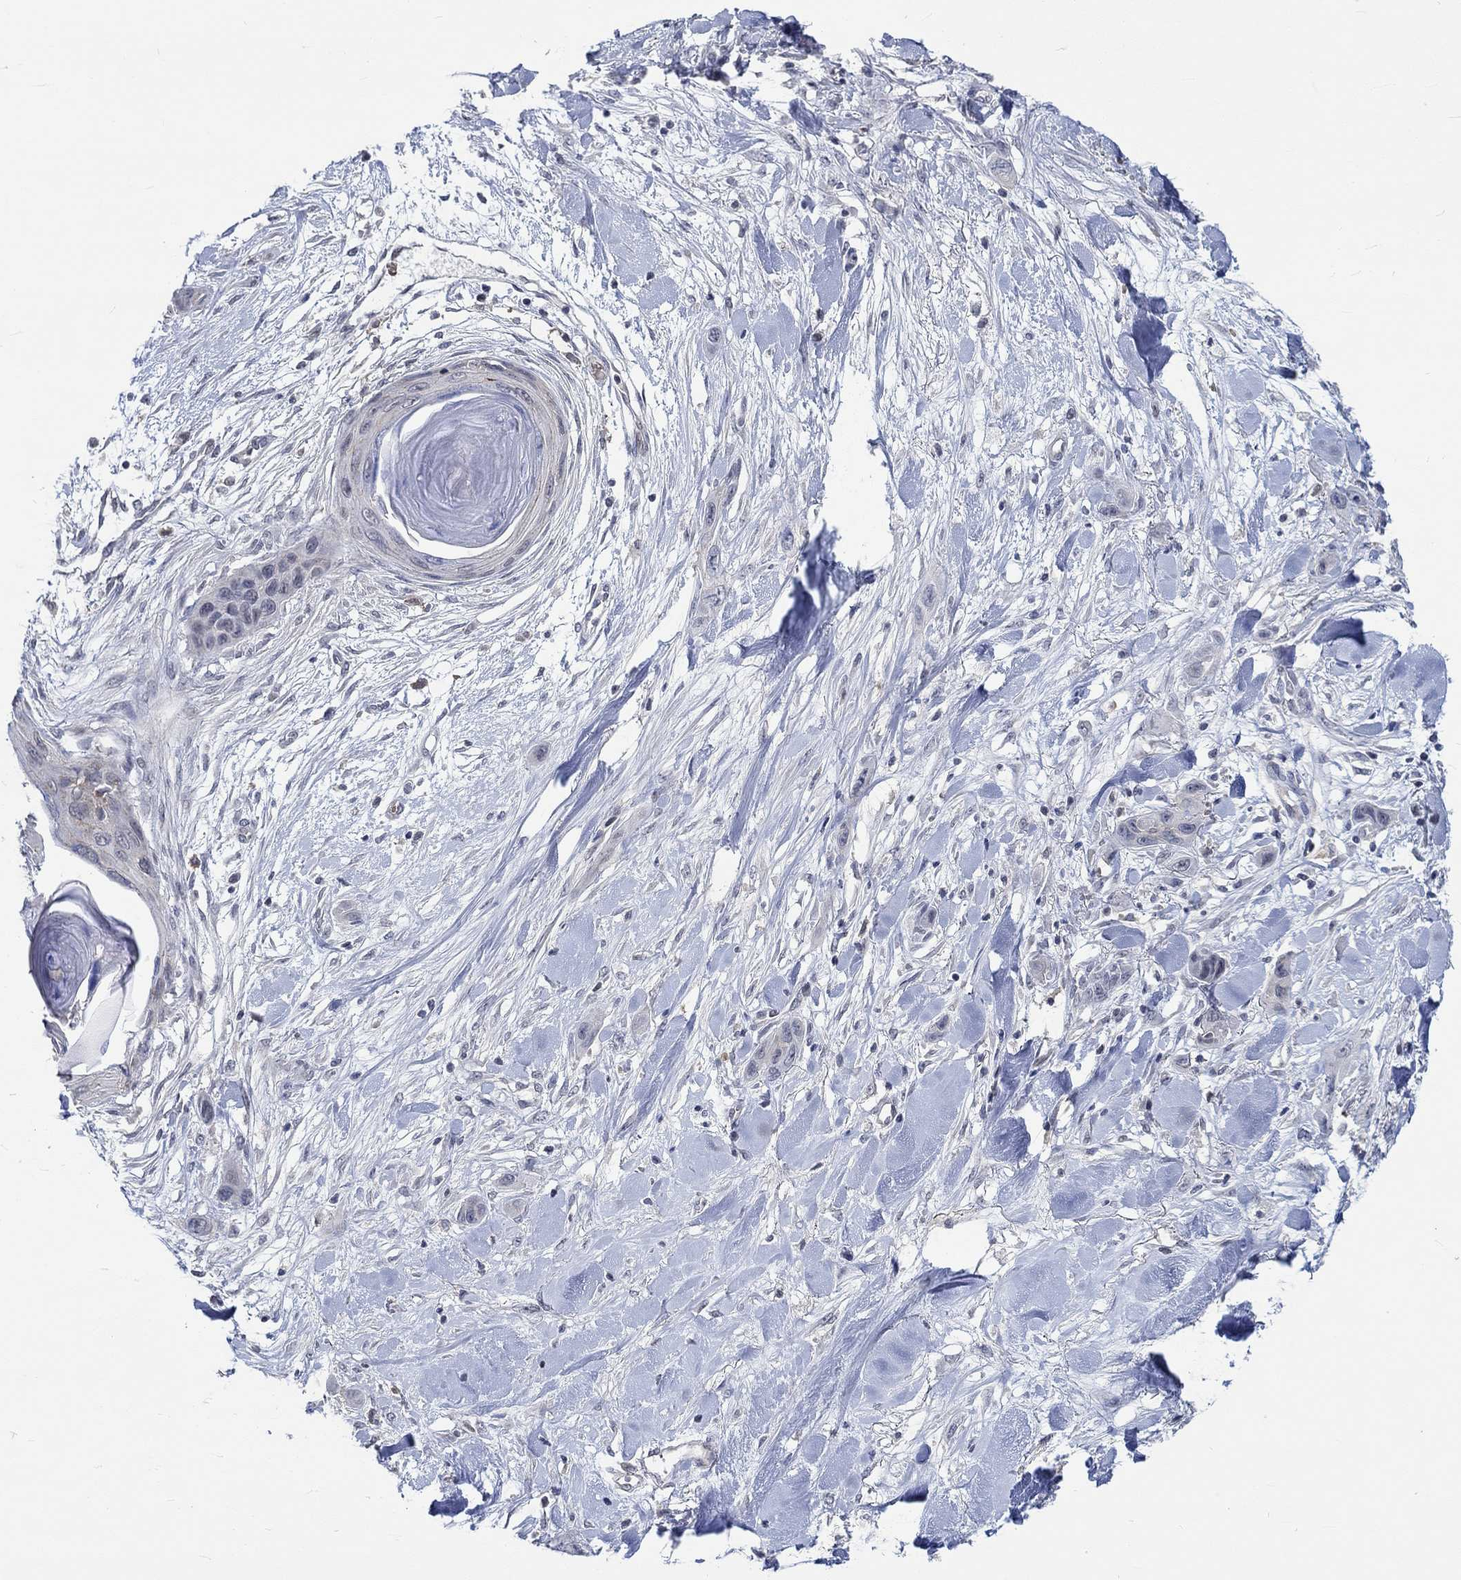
{"staining": {"intensity": "negative", "quantity": "none", "location": "none"}, "tissue": "skin cancer", "cell_type": "Tumor cells", "image_type": "cancer", "snomed": [{"axis": "morphology", "description": "Squamous cell carcinoma, NOS"}, {"axis": "topography", "description": "Skin"}], "caption": "This photomicrograph is of squamous cell carcinoma (skin) stained with IHC to label a protein in brown with the nuclei are counter-stained blue. There is no expression in tumor cells.", "gene": "WASF1", "patient": {"sex": "male", "age": 79}}